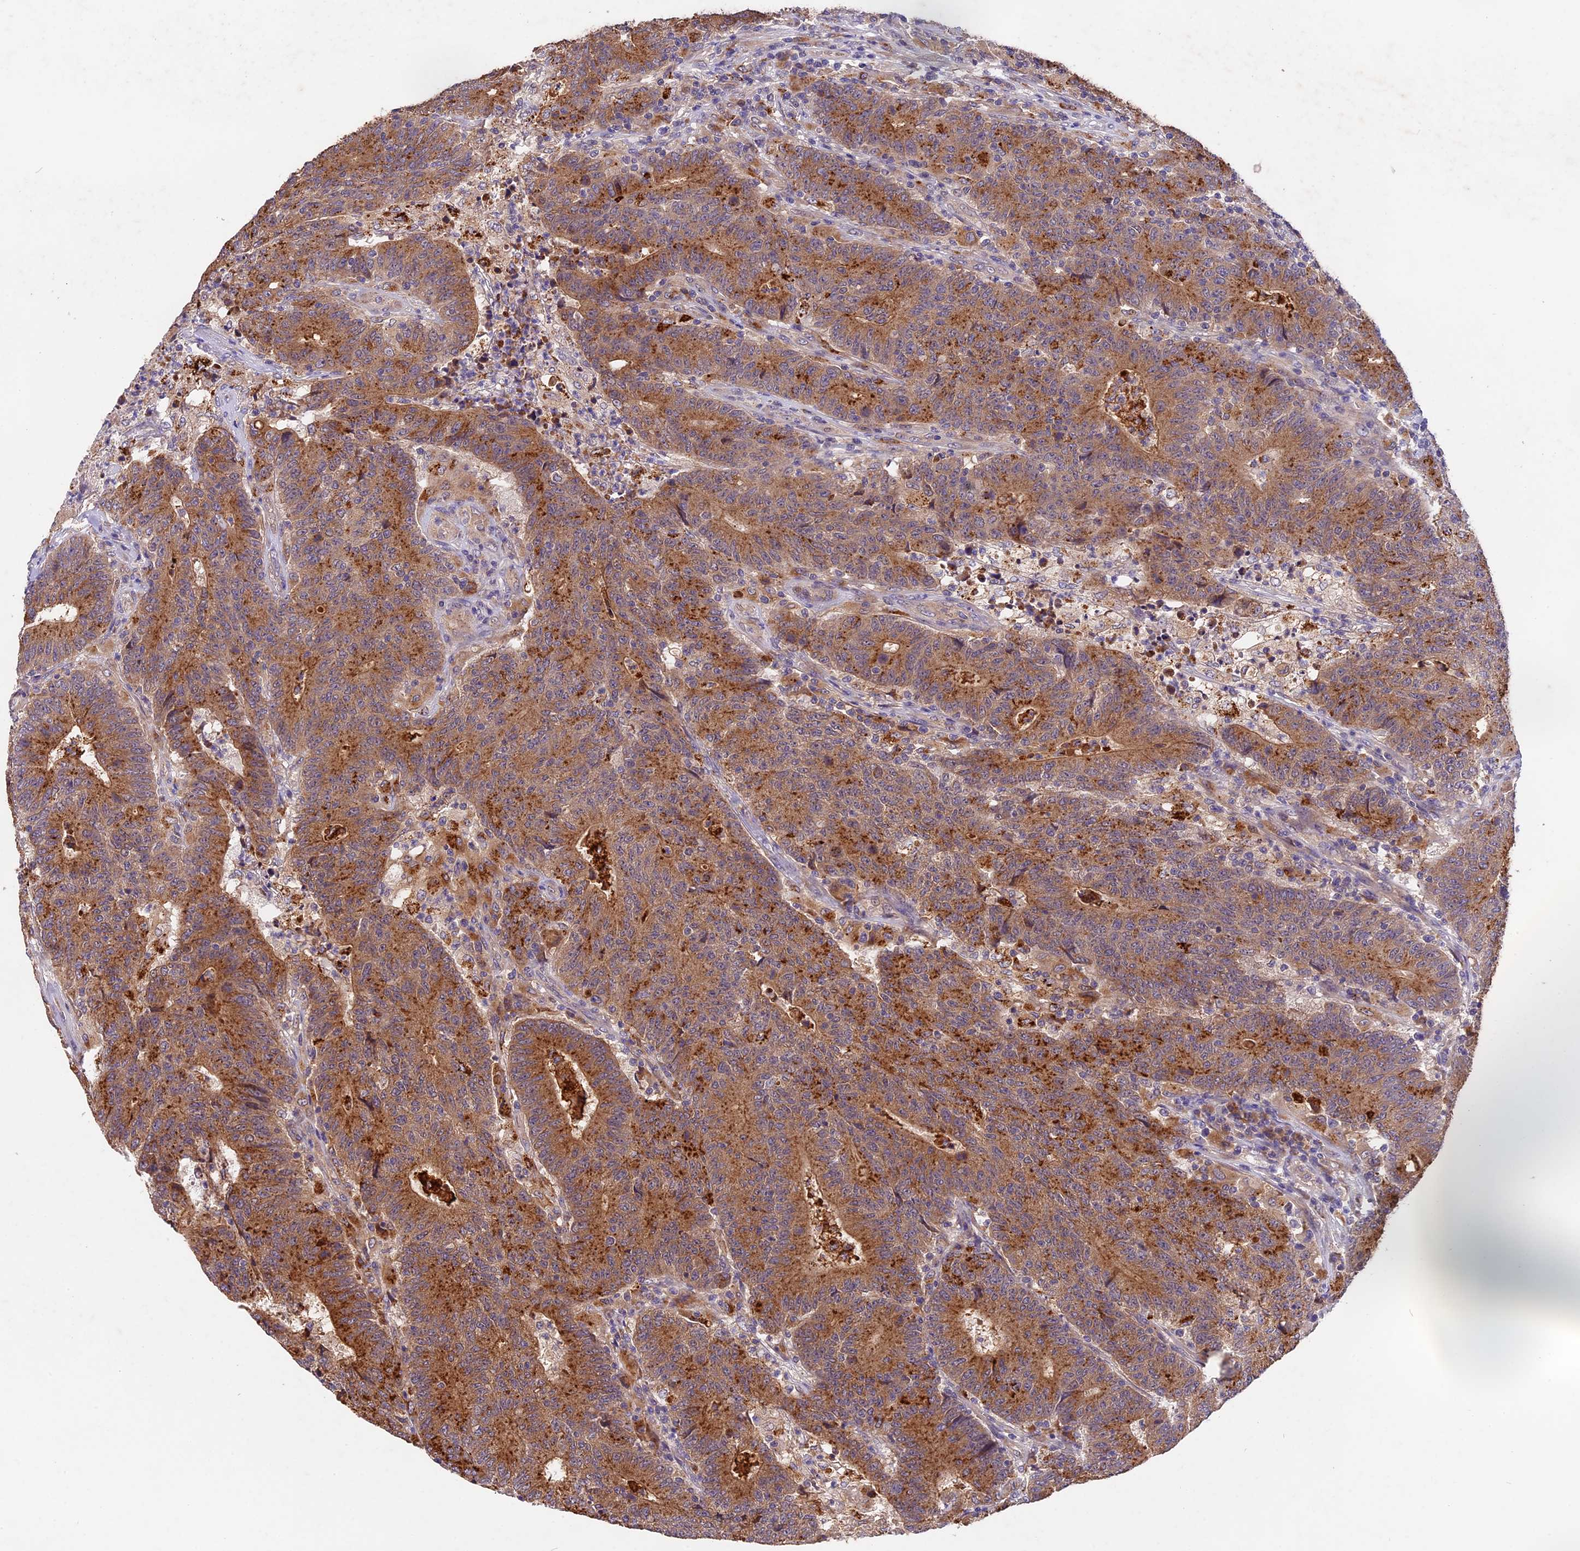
{"staining": {"intensity": "strong", "quantity": ">75%", "location": "cytoplasmic/membranous"}, "tissue": "colorectal cancer", "cell_type": "Tumor cells", "image_type": "cancer", "snomed": [{"axis": "morphology", "description": "Adenocarcinoma, NOS"}, {"axis": "topography", "description": "Colon"}], "caption": "Colorectal cancer stained with IHC displays strong cytoplasmic/membranous staining in approximately >75% of tumor cells.", "gene": "COPE", "patient": {"sex": "female", "age": 75}}